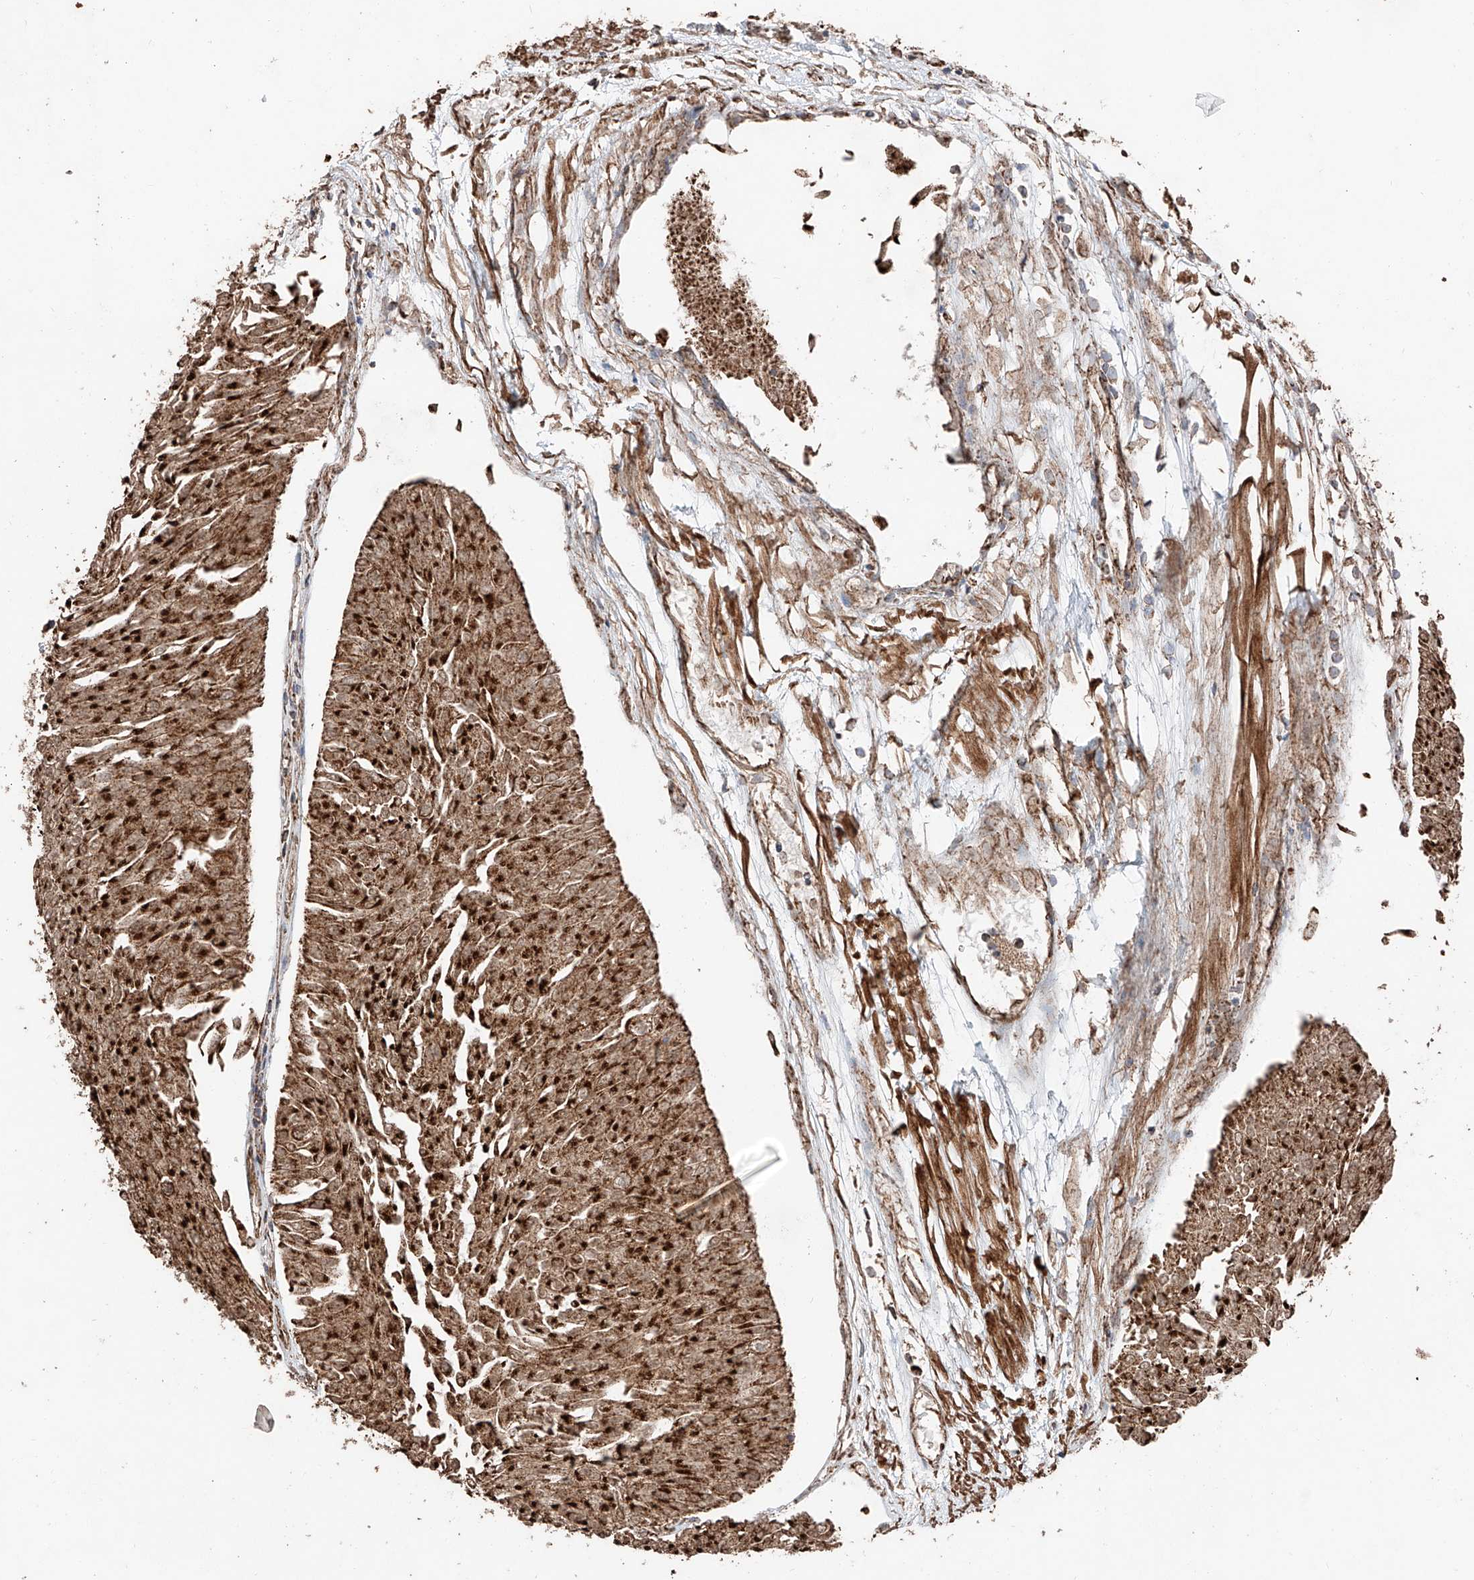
{"staining": {"intensity": "strong", "quantity": ">75%", "location": "cytoplasmic/membranous"}, "tissue": "urothelial cancer", "cell_type": "Tumor cells", "image_type": "cancer", "snomed": [{"axis": "morphology", "description": "Urothelial carcinoma, Low grade"}, {"axis": "topography", "description": "Urinary bladder"}], "caption": "Immunohistochemical staining of urothelial cancer exhibits strong cytoplasmic/membranous protein positivity in approximately >75% of tumor cells. (brown staining indicates protein expression, while blue staining denotes nuclei).", "gene": "ZSCAN29", "patient": {"sex": "male", "age": 67}}